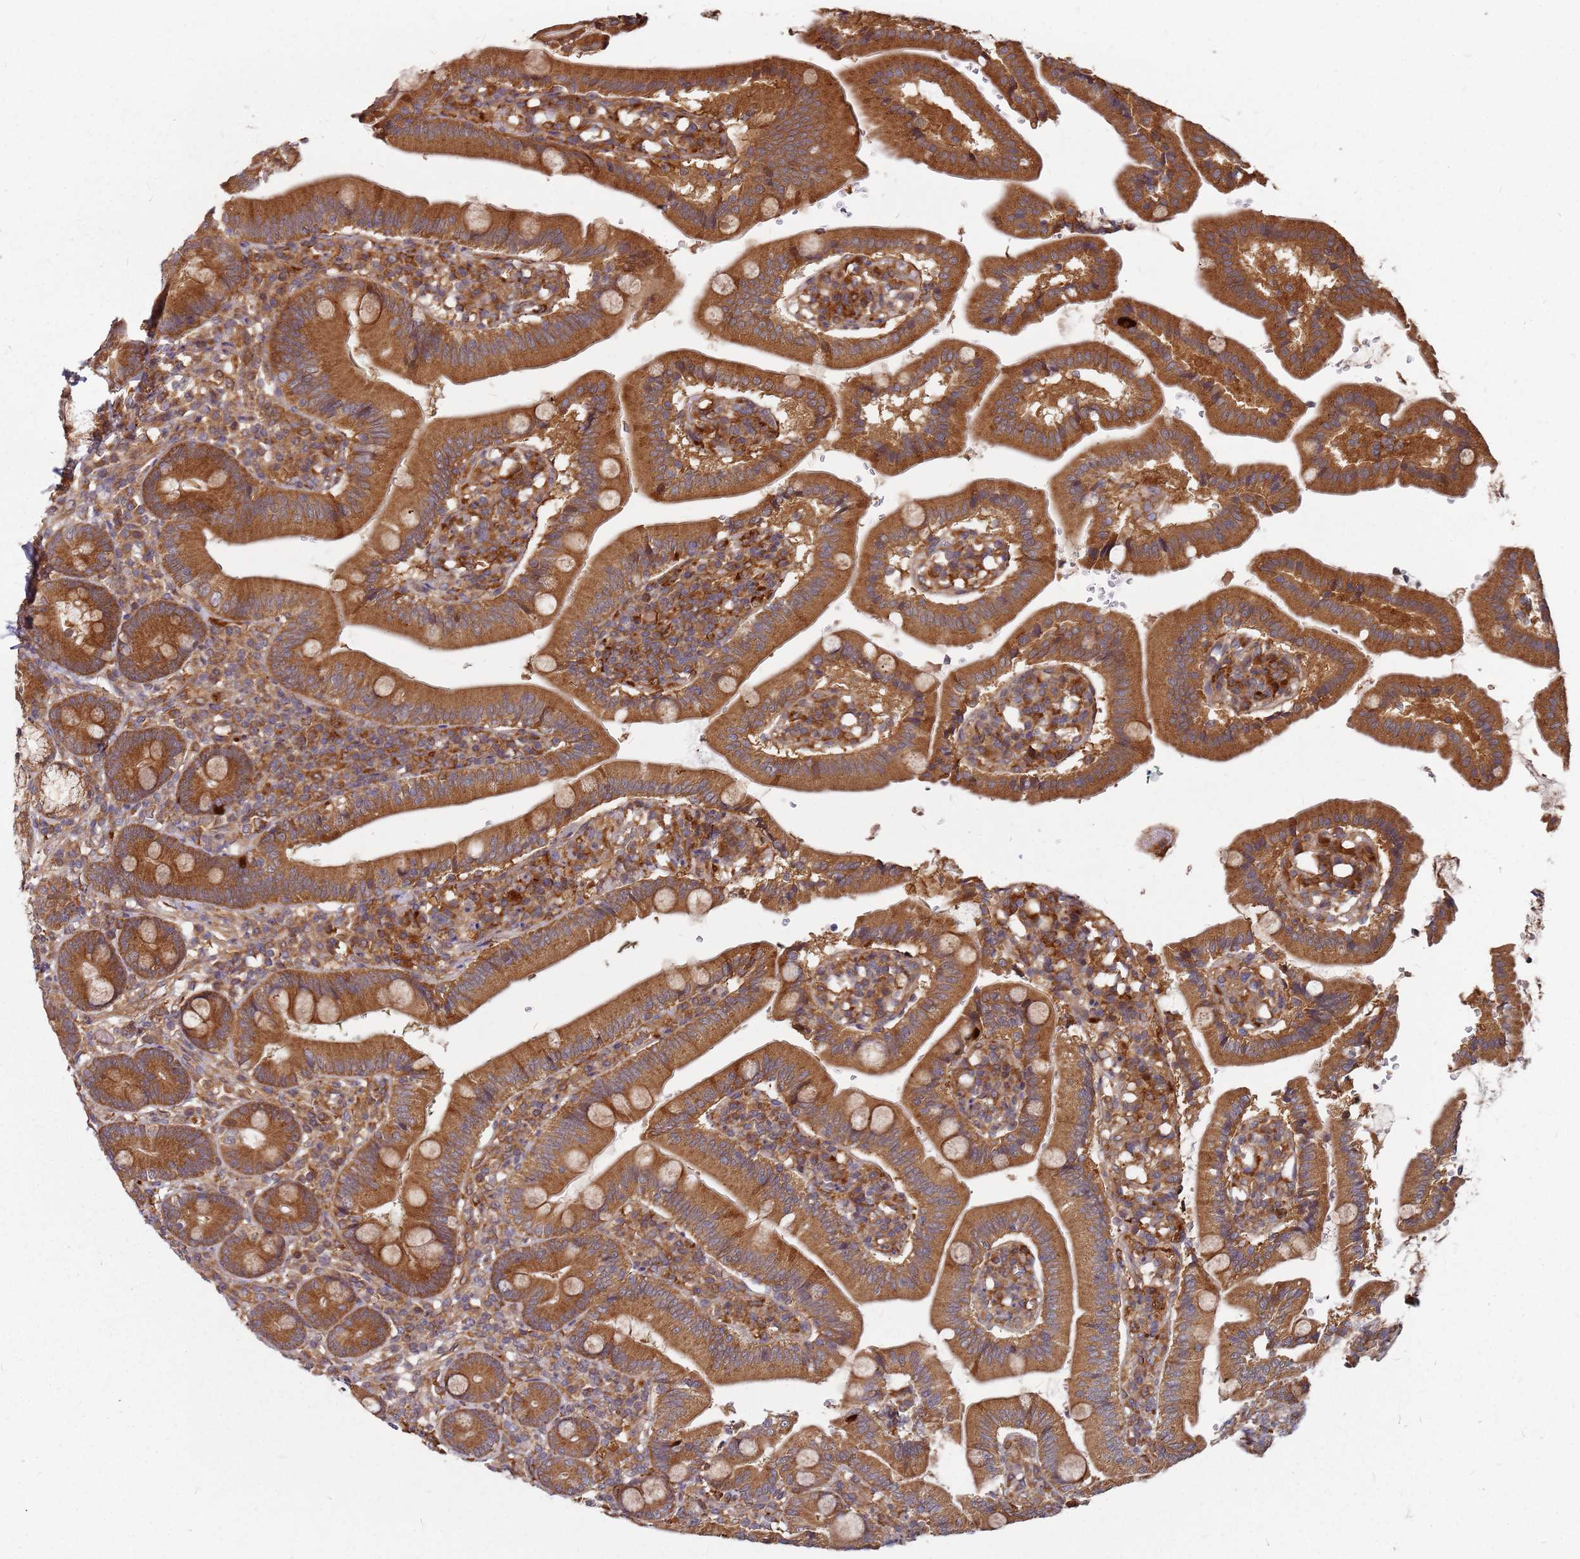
{"staining": {"intensity": "strong", "quantity": ">75%", "location": "cytoplasmic/membranous"}, "tissue": "duodenum", "cell_type": "Glandular cells", "image_type": "normal", "snomed": [{"axis": "morphology", "description": "Normal tissue, NOS"}, {"axis": "topography", "description": "Duodenum"}], "caption": "Duodenum stained with a protein marker exhibits strong staining in glandular cells.", "gene": "TRABD", "patient": {"sex": "female", "age": 67}}